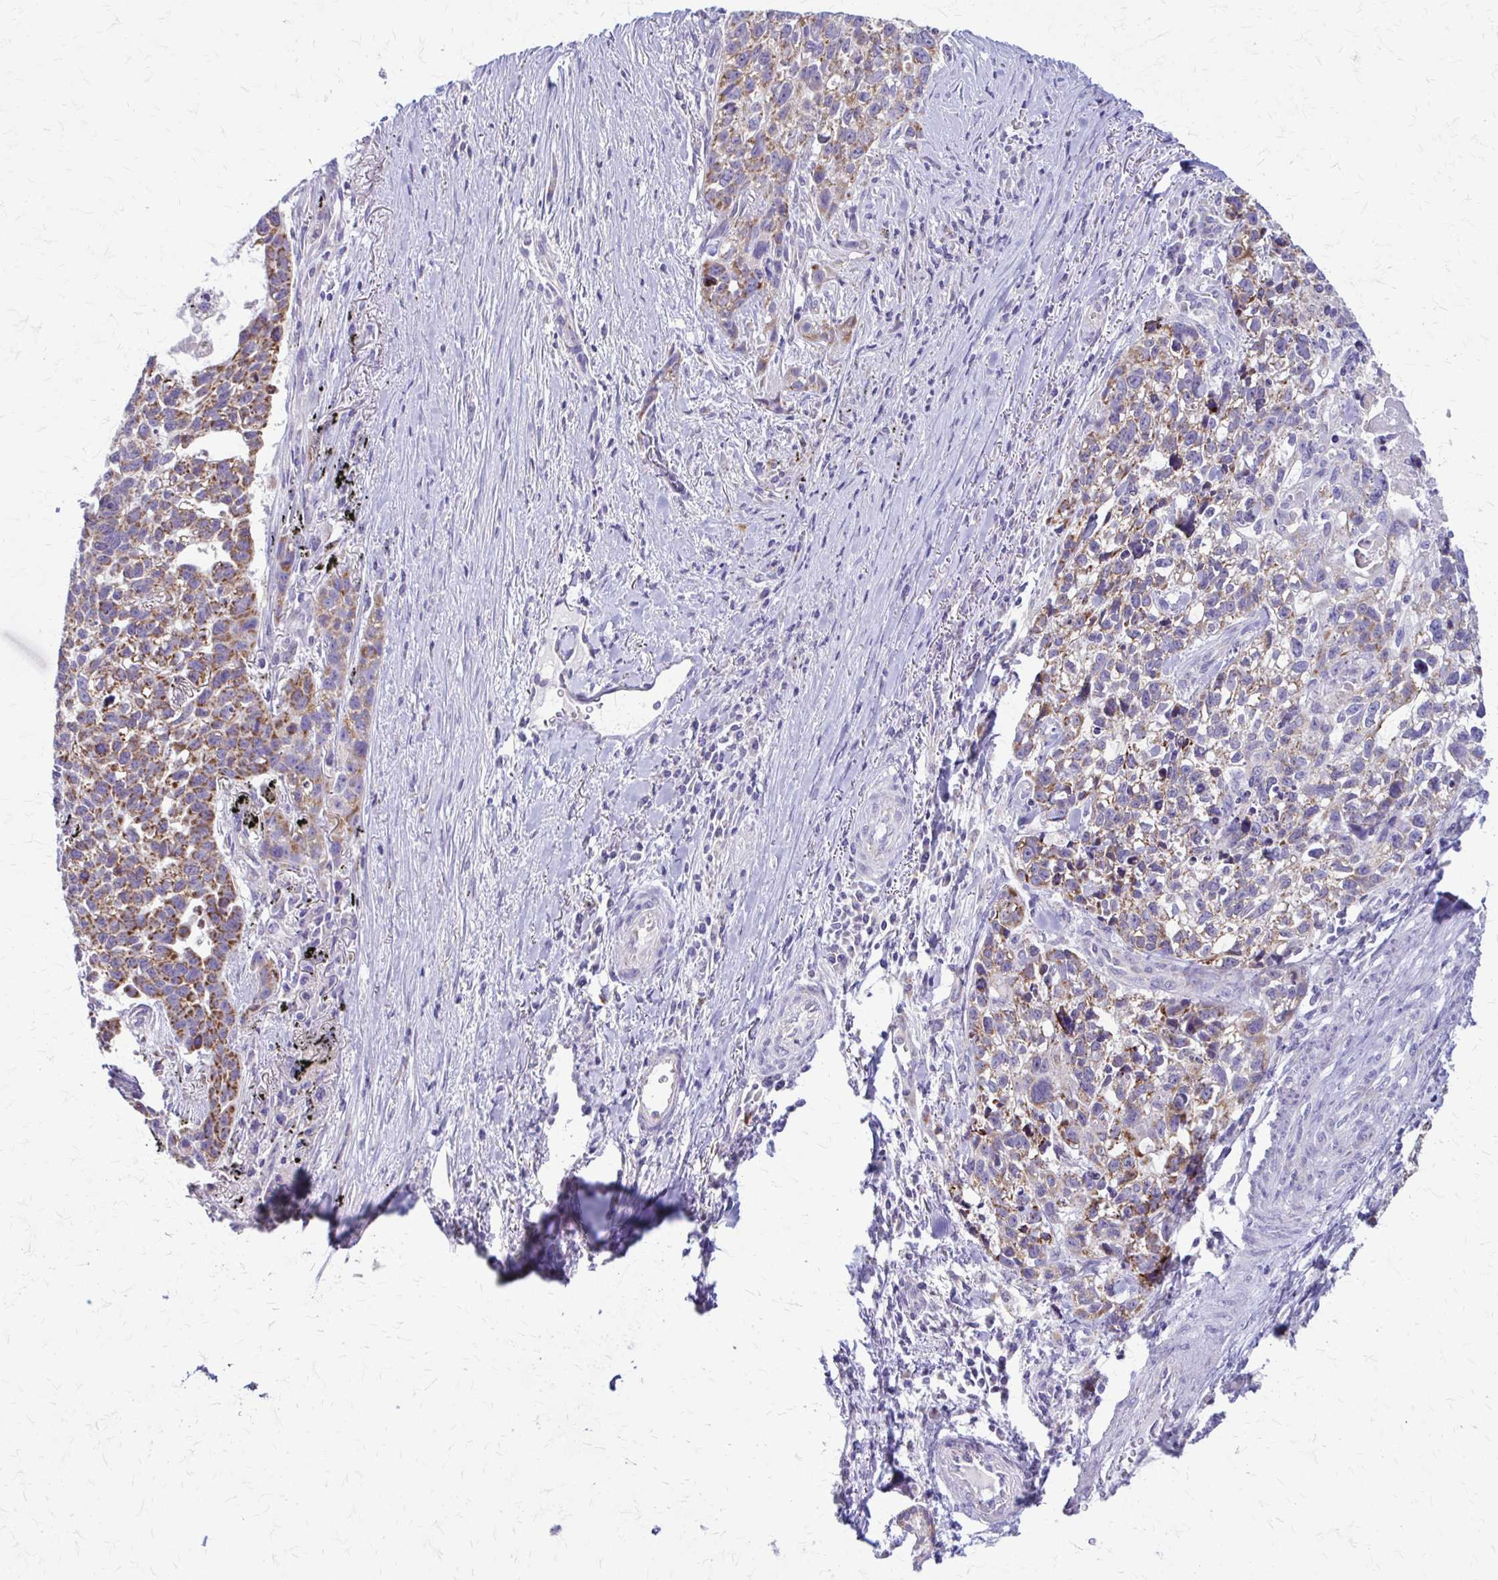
{"staining": {"intensity": "moderate", "quantity": "25%-75%", "location": "cytoplasmic/membranous"}, "tissue": "lung cancer", "cell_type": "Tumor cells", "image_type": "cancer", "snomed": [{"axis": "morphology", "description": "Squamous cell carcinoma, NOS"}, {"axis": "topography", "description": "Lung"}], "caption": "Immunohistochemistry (IHC) photomicrograph of lung cancer stained for a protein (brown), which displays medium levels of moderate cytoplasmic/membranous positivity in approximately 25%-75% of tumor cells.", "gene": "SAMD13", "patient": {"sex": "male", "age": 74}}